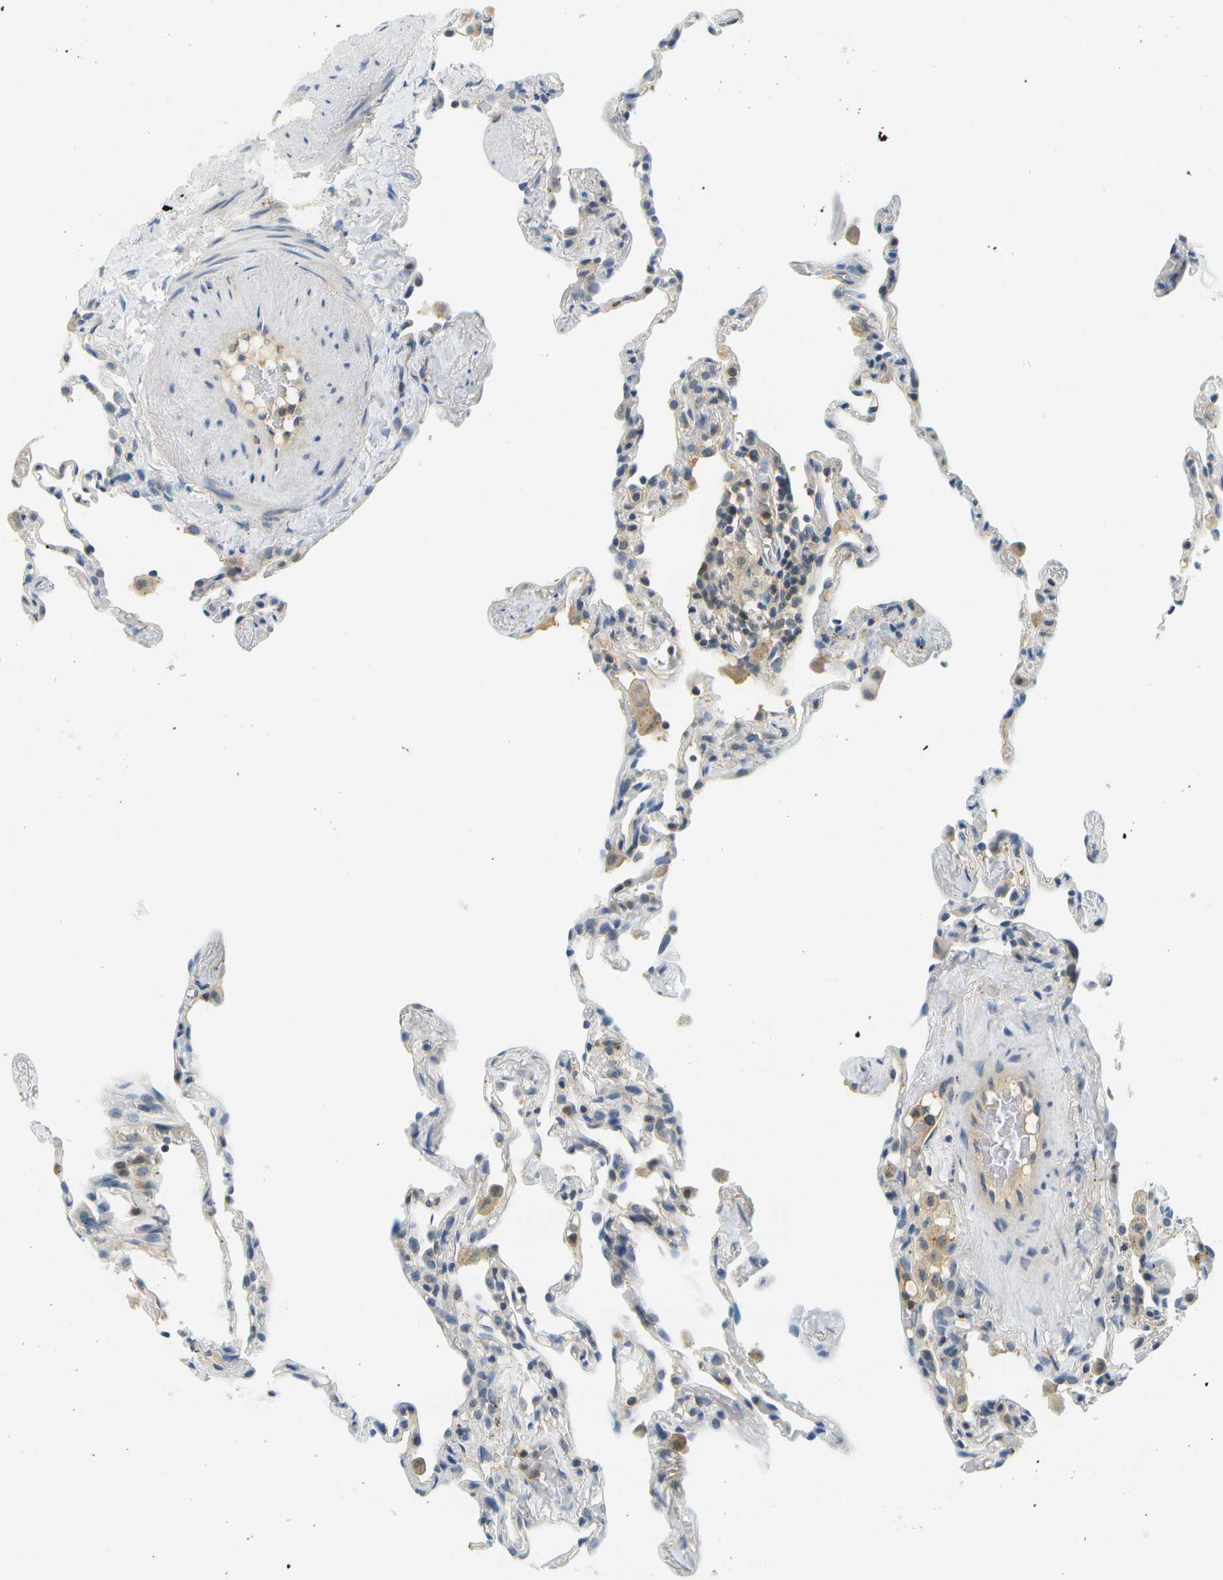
{"staining": {"intensity": "weak", "quantity": "<25%", "location": "cytoplasmic/membranous"}, "tissue": "lung", "cell_type": "Alveolar cells", "image_type": "normal", "snomed": [{"axis": "morphology", "description": "Normal tissue, NOS"}, {"axis": "topography", "description": "Lung"}], "caption": "An immunohistochemistry (IHC) micrograph of normal lung is shown. There is no staining in alveolar cells of lung. The staining is performed using DAB (3,3'-diaminobenzidine) brown chromogen with nuclei counter-stained in using hematoxylin.", "gene": "RASGRP2", "patient": {"sex": "male", "age": 59}}